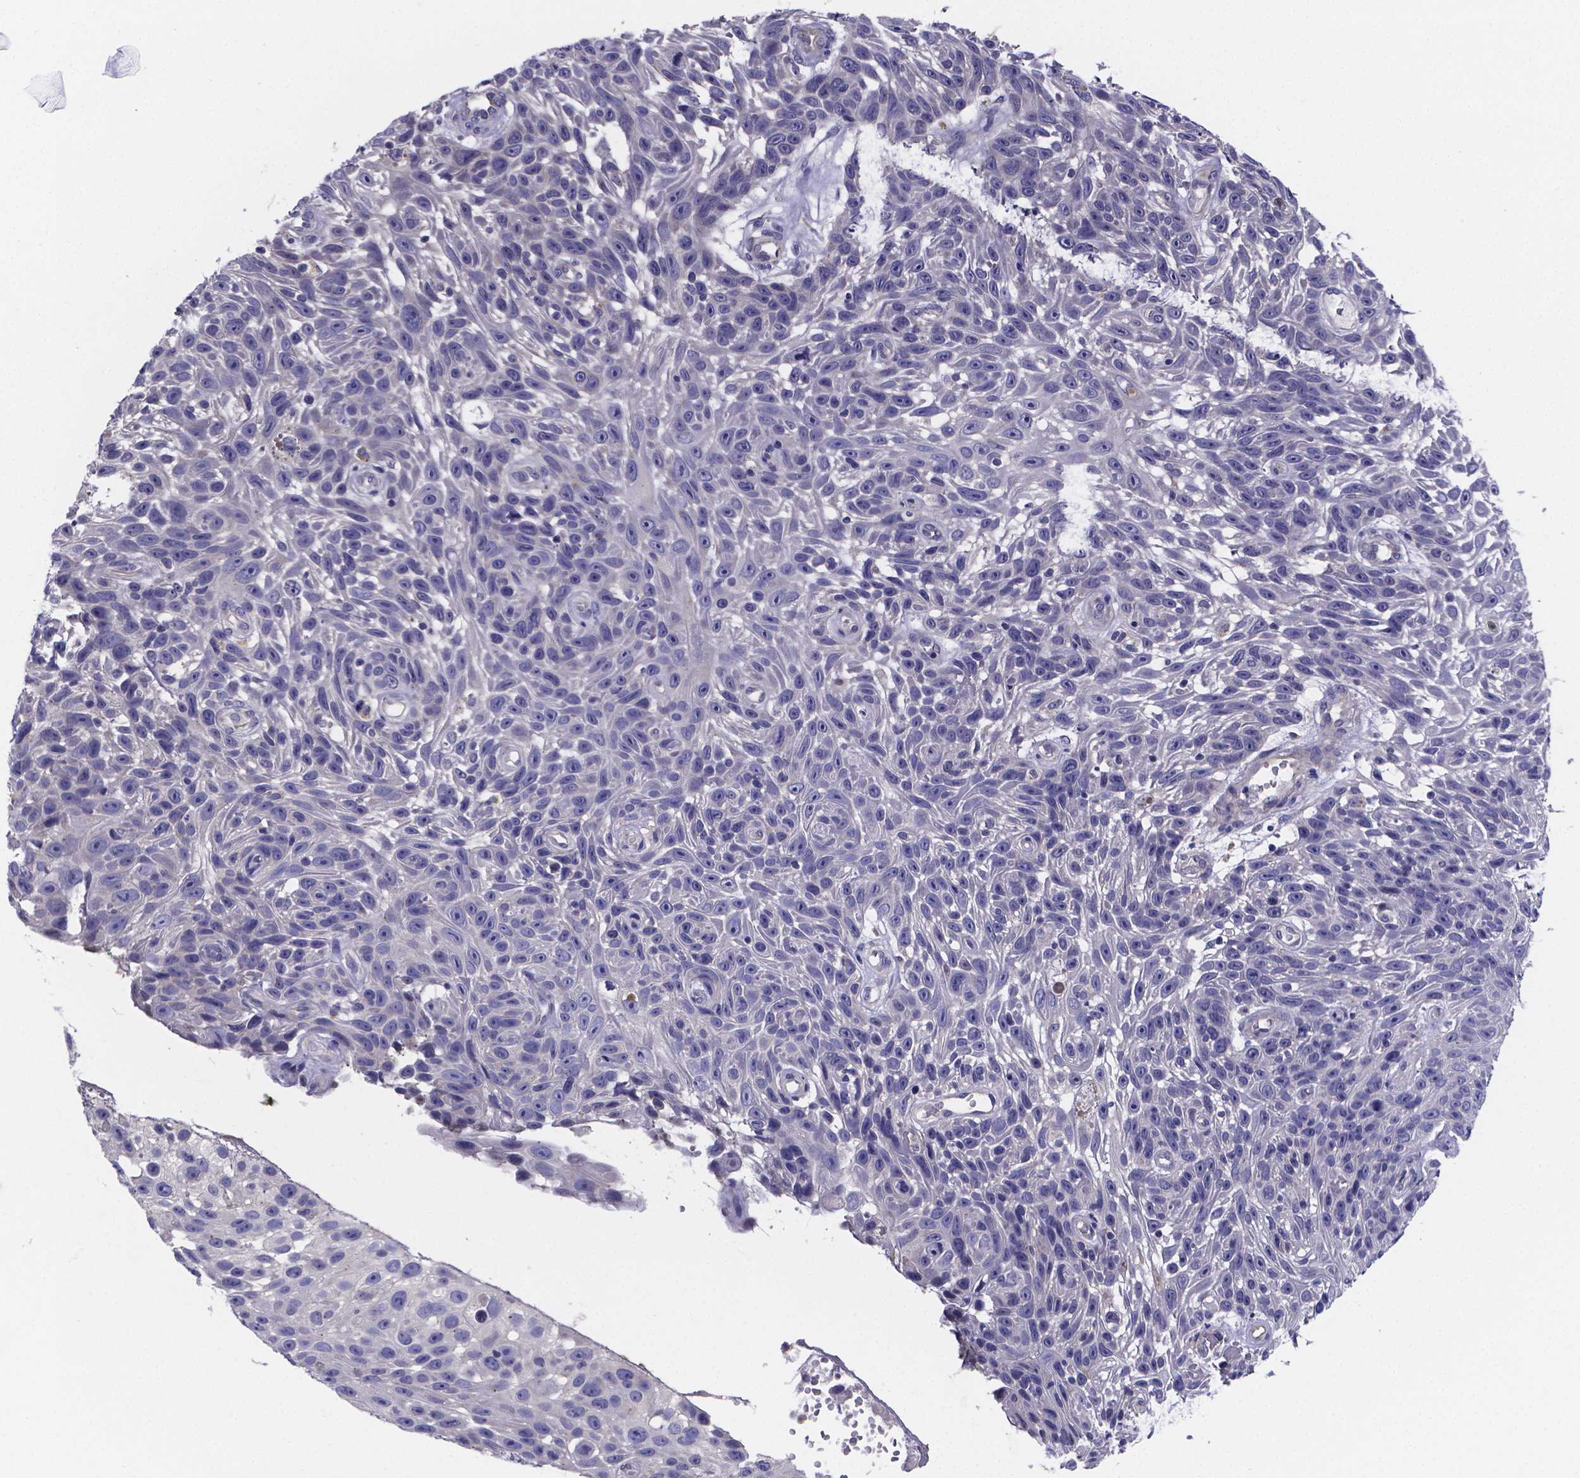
{"staining": {"intensity": "negative", "quantity": "none", "location": "none"}, "tissue": "skin cancer", "cell_type": "Tumor cells", "image_type": "cancer", "snomed": [{"axis": "morphology", "description": "Squamous cell carcinoma, NOS"}, {"axis": "topography", "description": "Skin"}], "caption": "An image of squamous cell carcinoma (skin) stained for a protein displays no brown staining in tumor cells. The staining is performed using DAB brown chromogen with nuclei counter-stained in using hematoxylin.", "gene": "SFRP4", "patient": {"sex": "male", "age": 82}}